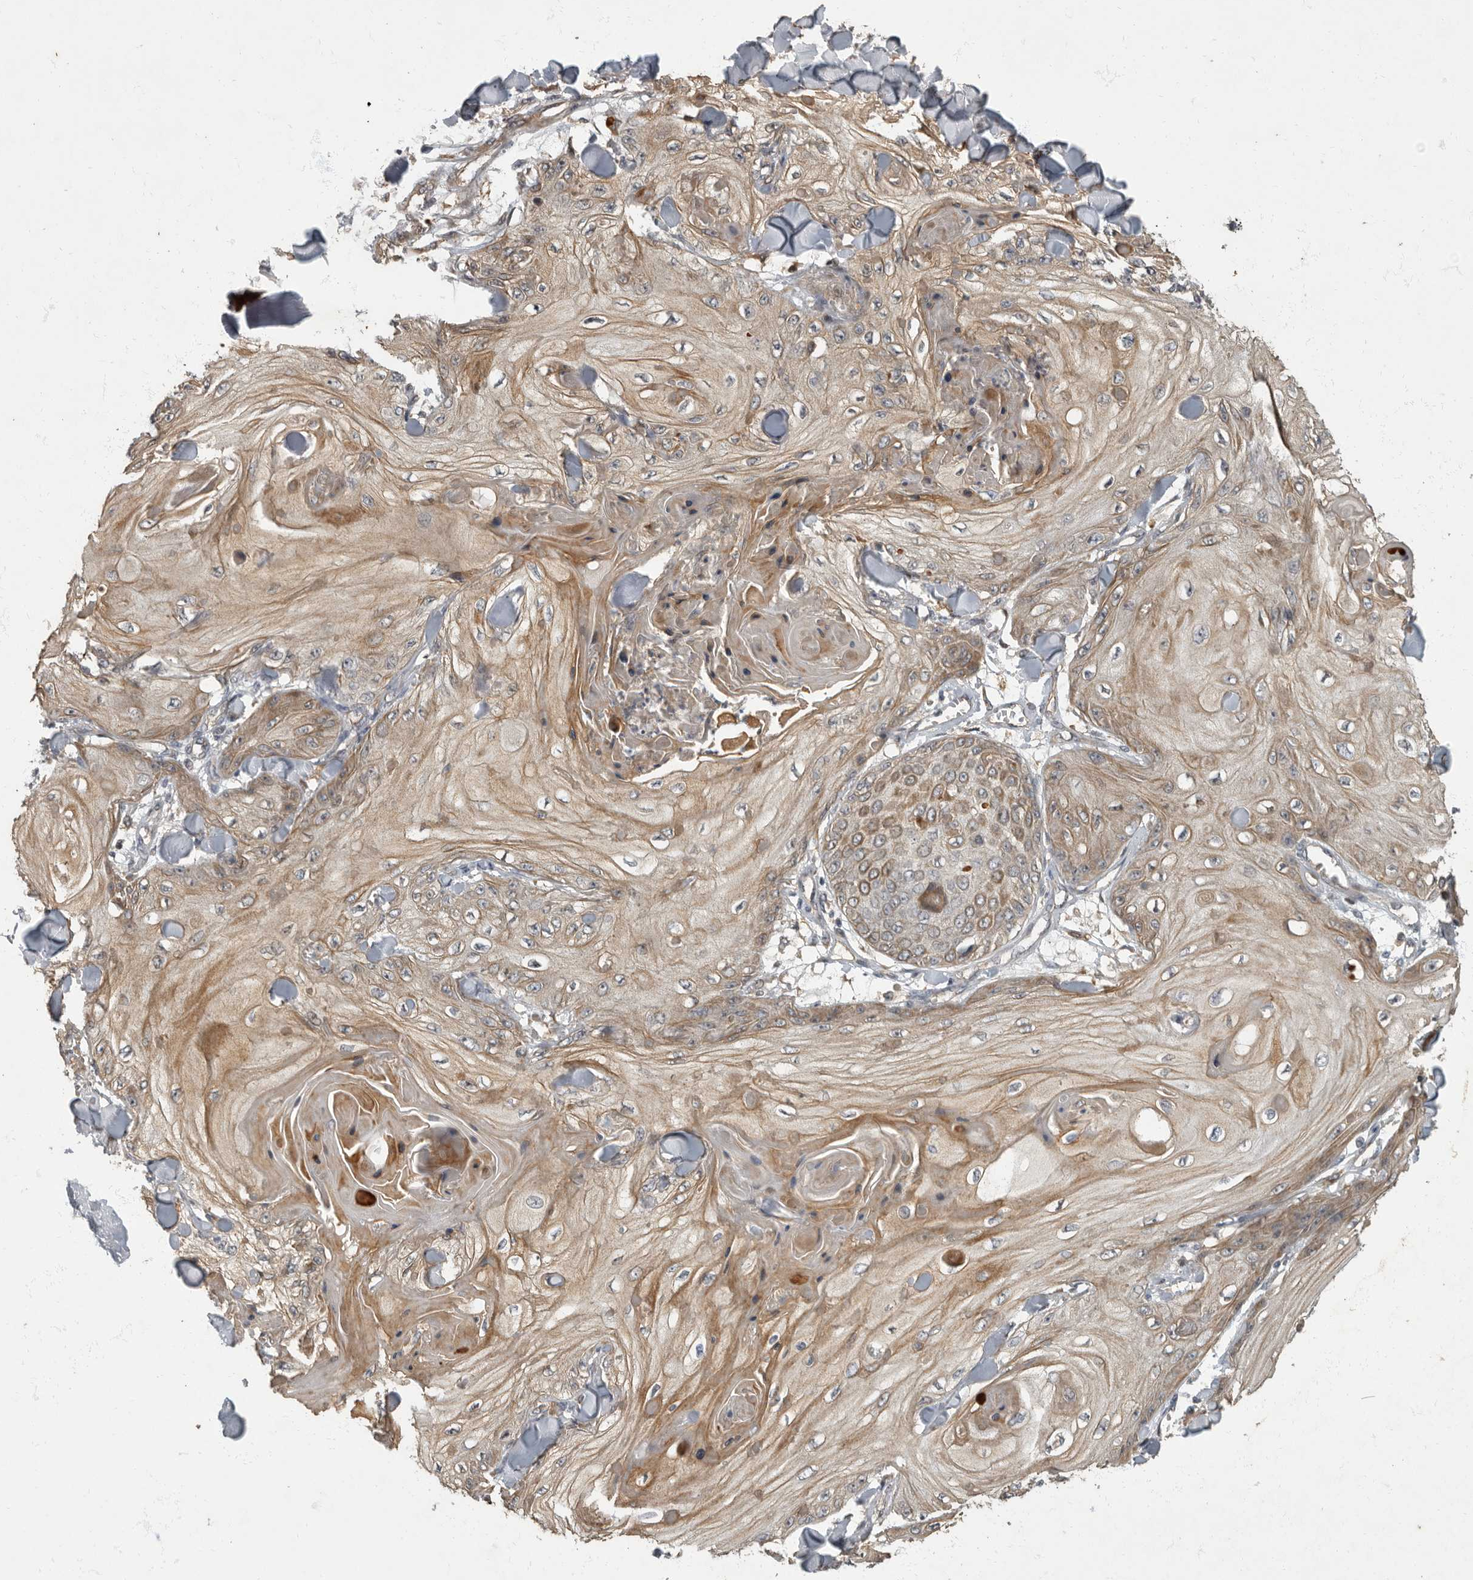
{"staining": {"intensity": "moderate", "quantity": ">75%", "location": "cytoplasmic/membranous"}, "tissue": "skin cancer", "cell_type": "Tumor cells", "image_type": "cancer", "snomed": [{"axis": "morphology", "description": "Squamous cell carcinoma, NOS"}, {"axis": "topography", "description": "Skin"}], "caption": "Immunohistochemistry (IHC) image of neoplastic tissue: skin cancer (squamous cell carcinoma) stained using immunohistochemistry displays medium levels of moderate protein expression localized specifically in the cytoplasmic/membranous of tumor cells, appearing as a cytoplasmic/membranous brown color.", "gene": "IQCK", "patient": {"sex": "male", "age": 74}}